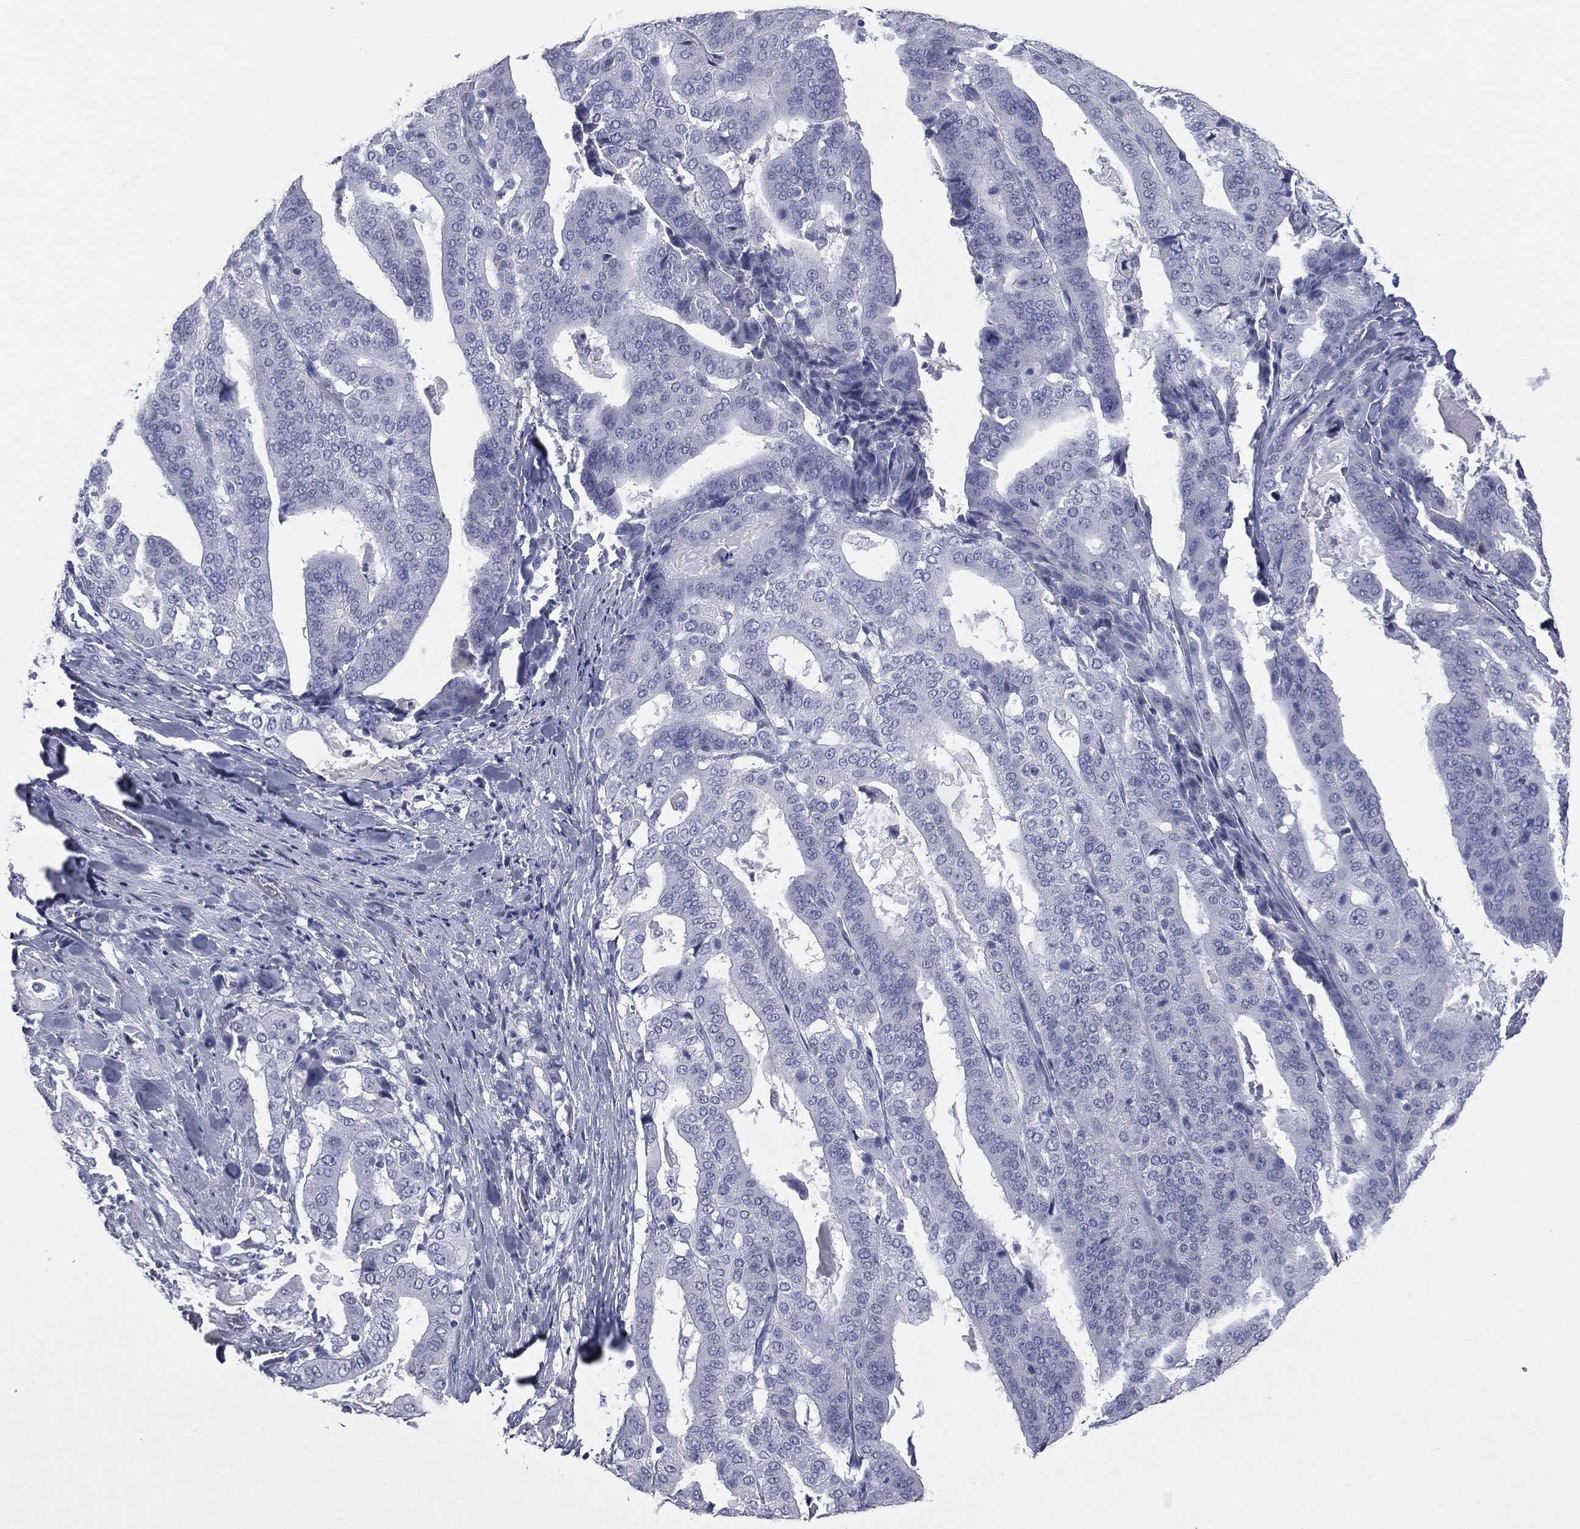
{"staining": {"intensity": "negative", "quantity": "none", "location": "none"}, "tissue": "stomach cancer", "cell_type": "Tumor cells", "image_type": "cancer", "snomed": [{"axis": "morphology", "description": "Adenocarcinoma, NOS"}, {"axis": "topography", "description": "Stomach"}], "caption": "IHC image of neoplastic tissue: human stomach adenocarcinoma stained with DAB reveals no significant protein positivity in tumor cells.", "gene": "MLN", "patient": {"sex": "male", "age": 48}}